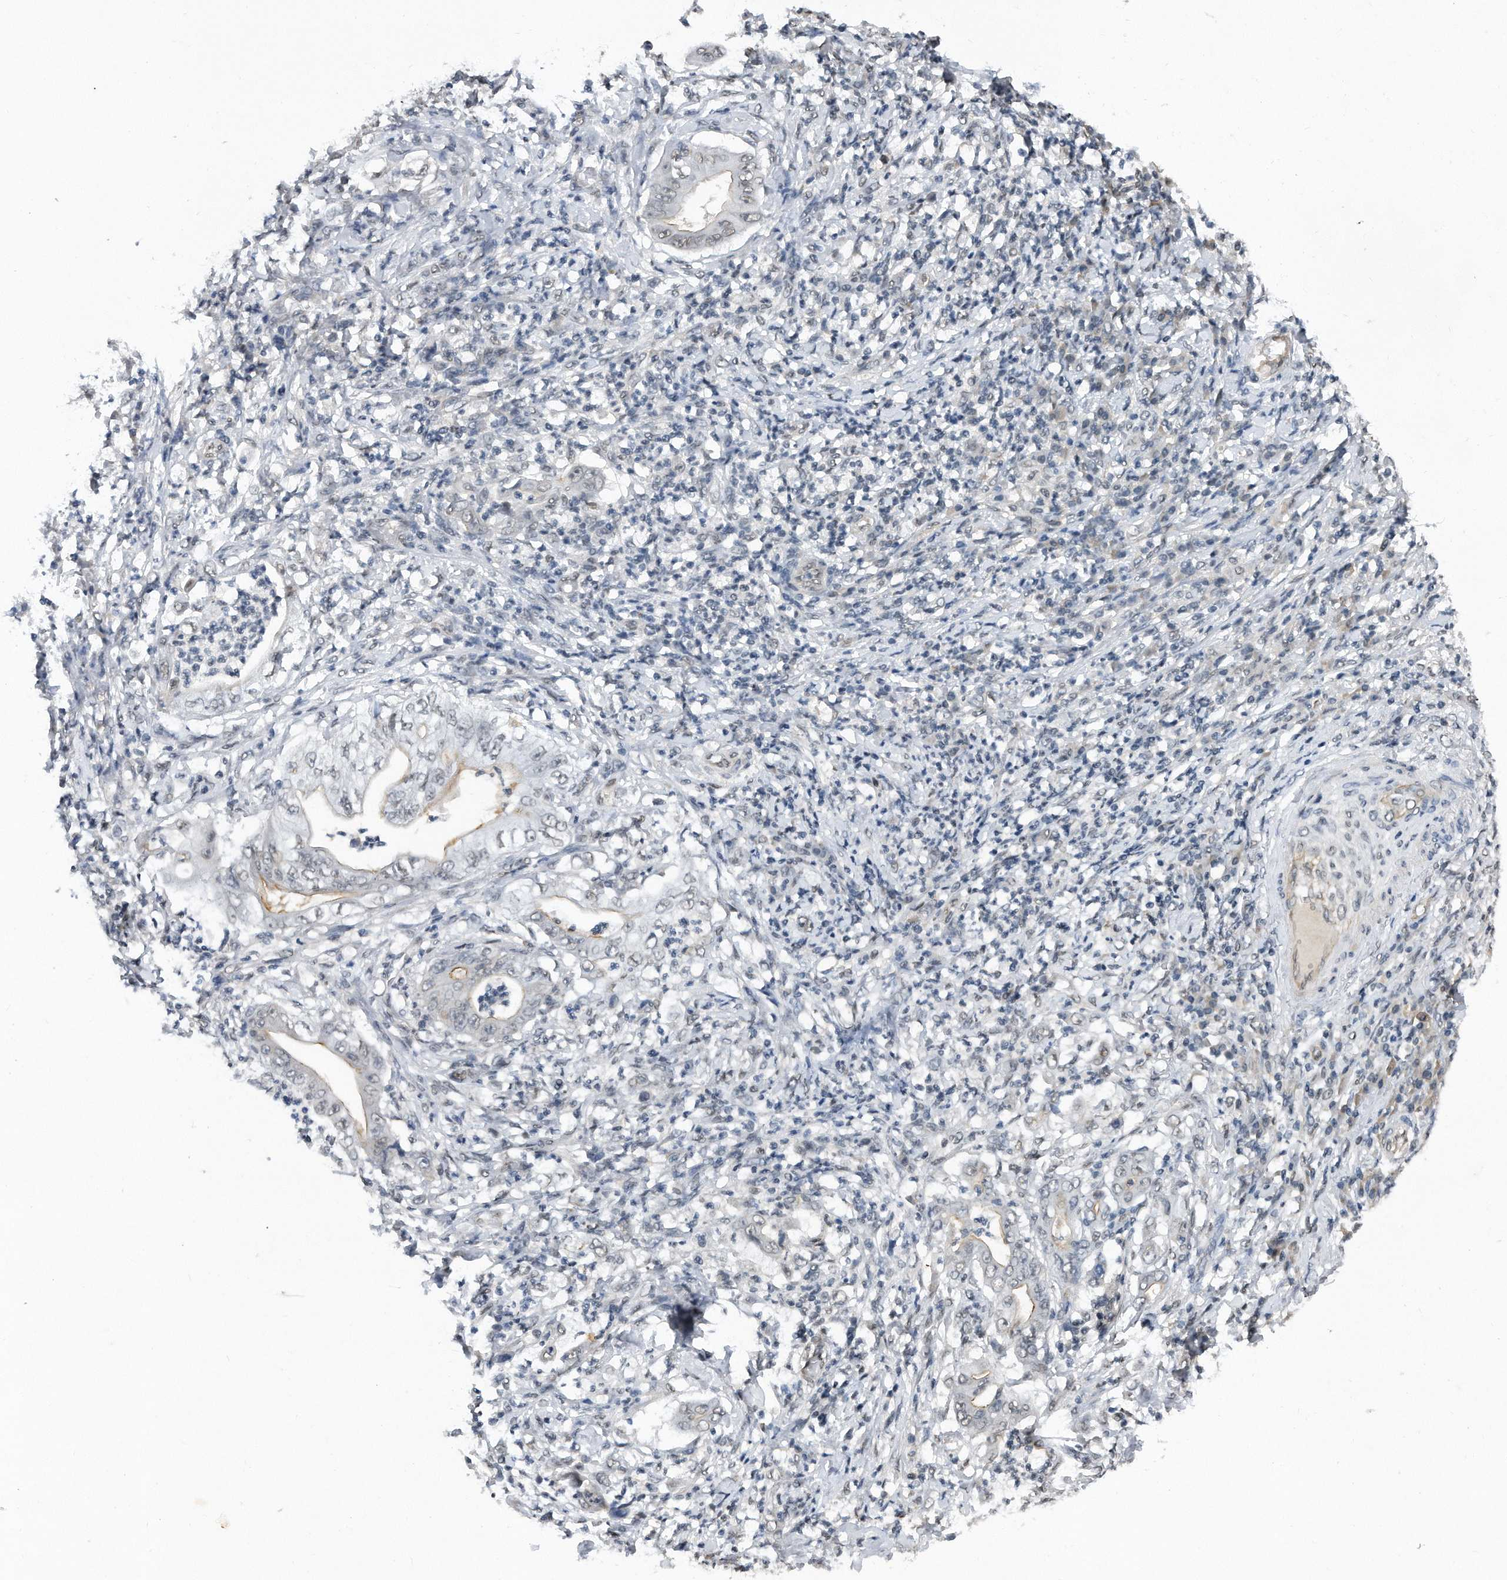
{"staining": {"intensity": "moderate", "quantity": "<25%", "location": "cytoplasmic/membranous"}, "tissue": "stomach cancer", "cell_type": "Tumor cells", "image_type": "cancer", "snomed": [{"axis": "morphology", "description": "Adenocarcinoma, NOS"}, {"axis": "topography", "description": "Stomach"}], "caption": "A high-resolution photomicrograph shows immunohistochemistry (IHC) staining of stomach cancer (adenocarcinoma), which exhibits moderate cytoplasmic/membranous positivity in about <25% of tumor cells.", "gene": "TP53INP1", "patient": {"sex": "female", "age": 73}}